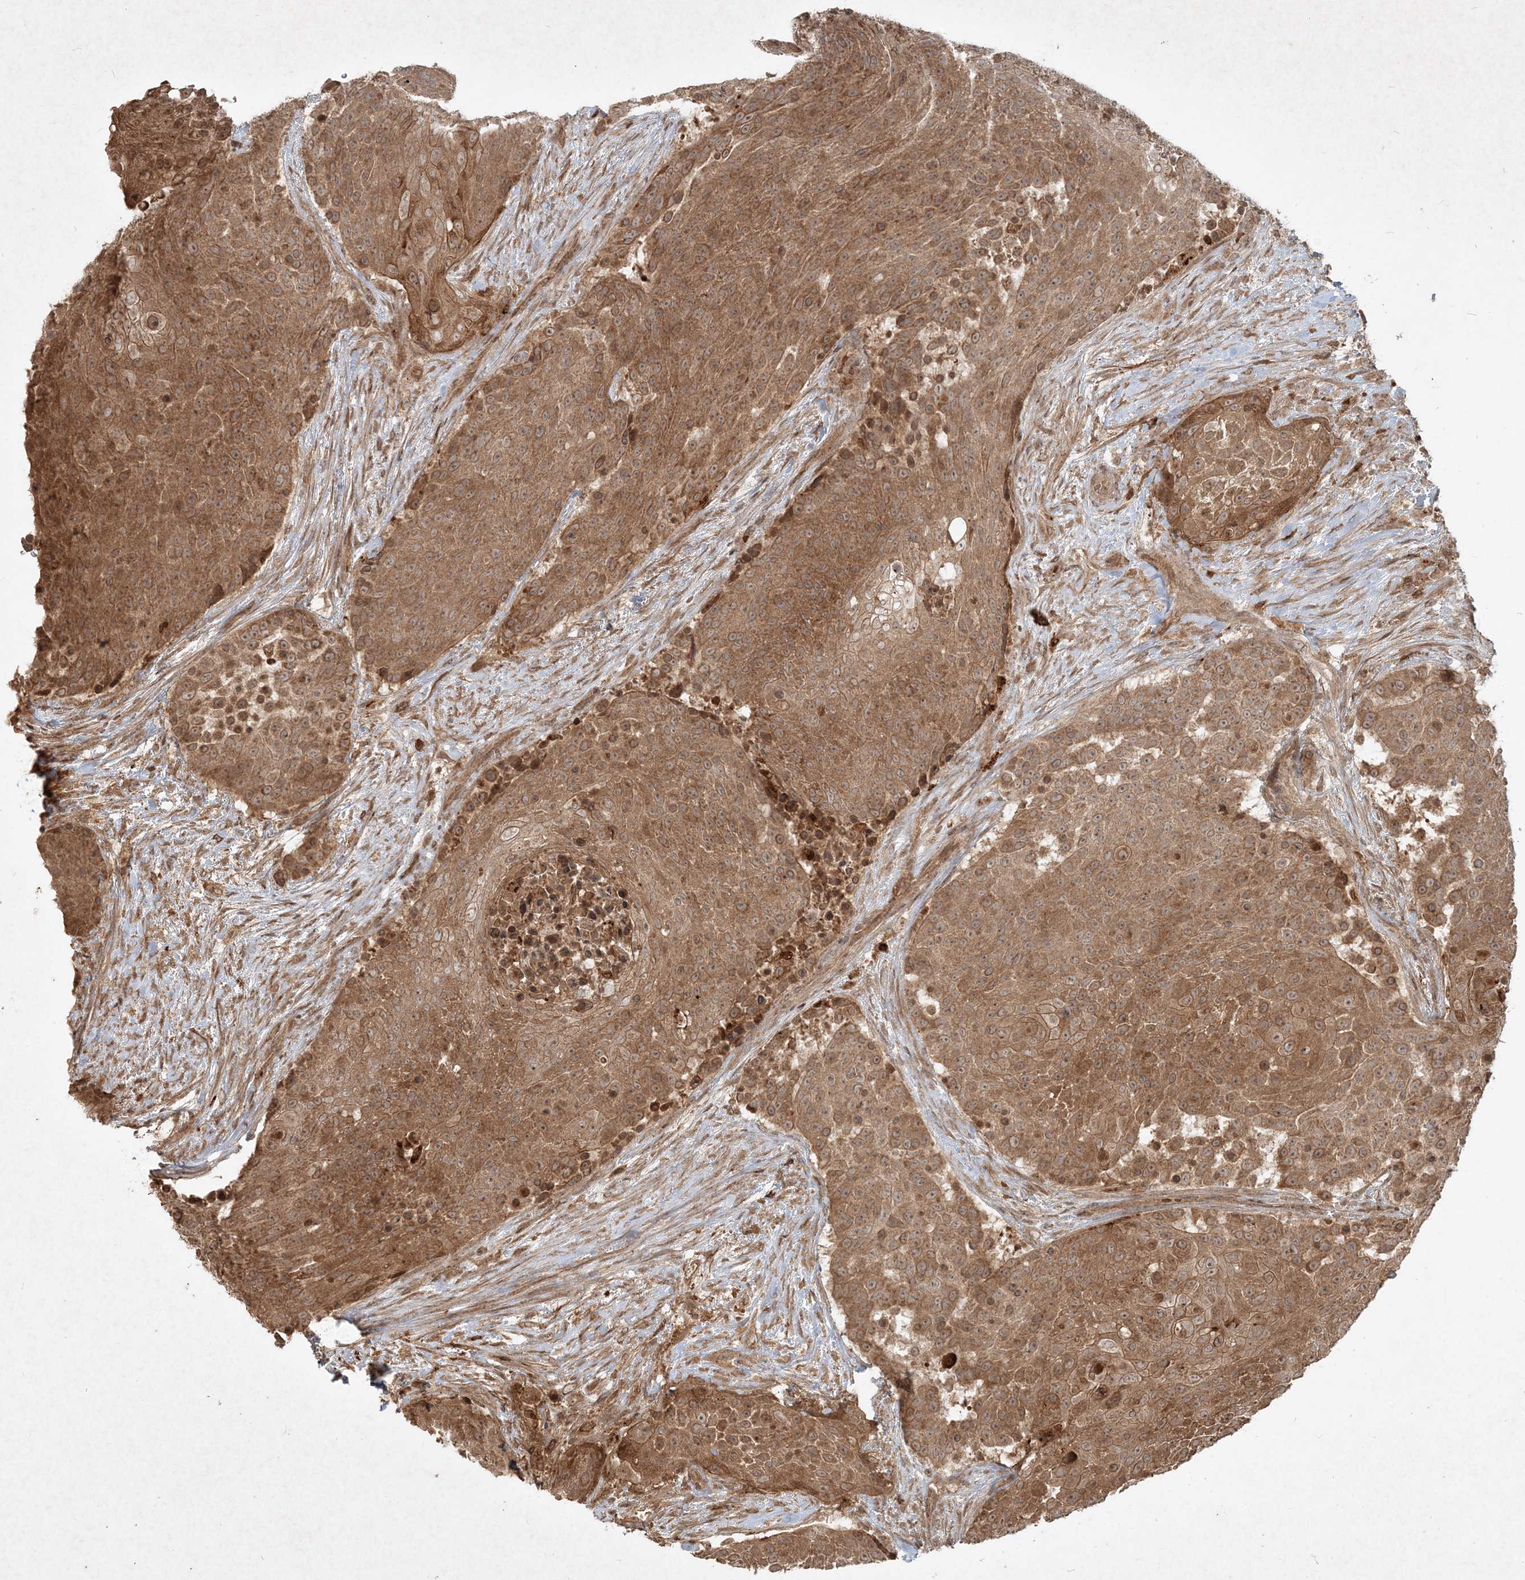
{"staining": {"intensity": "moderate", "quantity": ">75%", "location": "cytoplasmic/membranous"}, "tissue": "urothelial cancer", "cell_type": "Tumor cells", "image_type": "cancer", "snomed": [{"axis": "morphology", "description": "Urothelial carcinoma, High grade"}, {"axis": "topography", "description": "Urinary bladder"}], "caption": "Urothelial cancer tissue exhibits moderate cytoplasmic/membranous positivity in about >75% of tumor cells", "gene": "NARS1", "patient": {"sex": "female", "age": 63}}